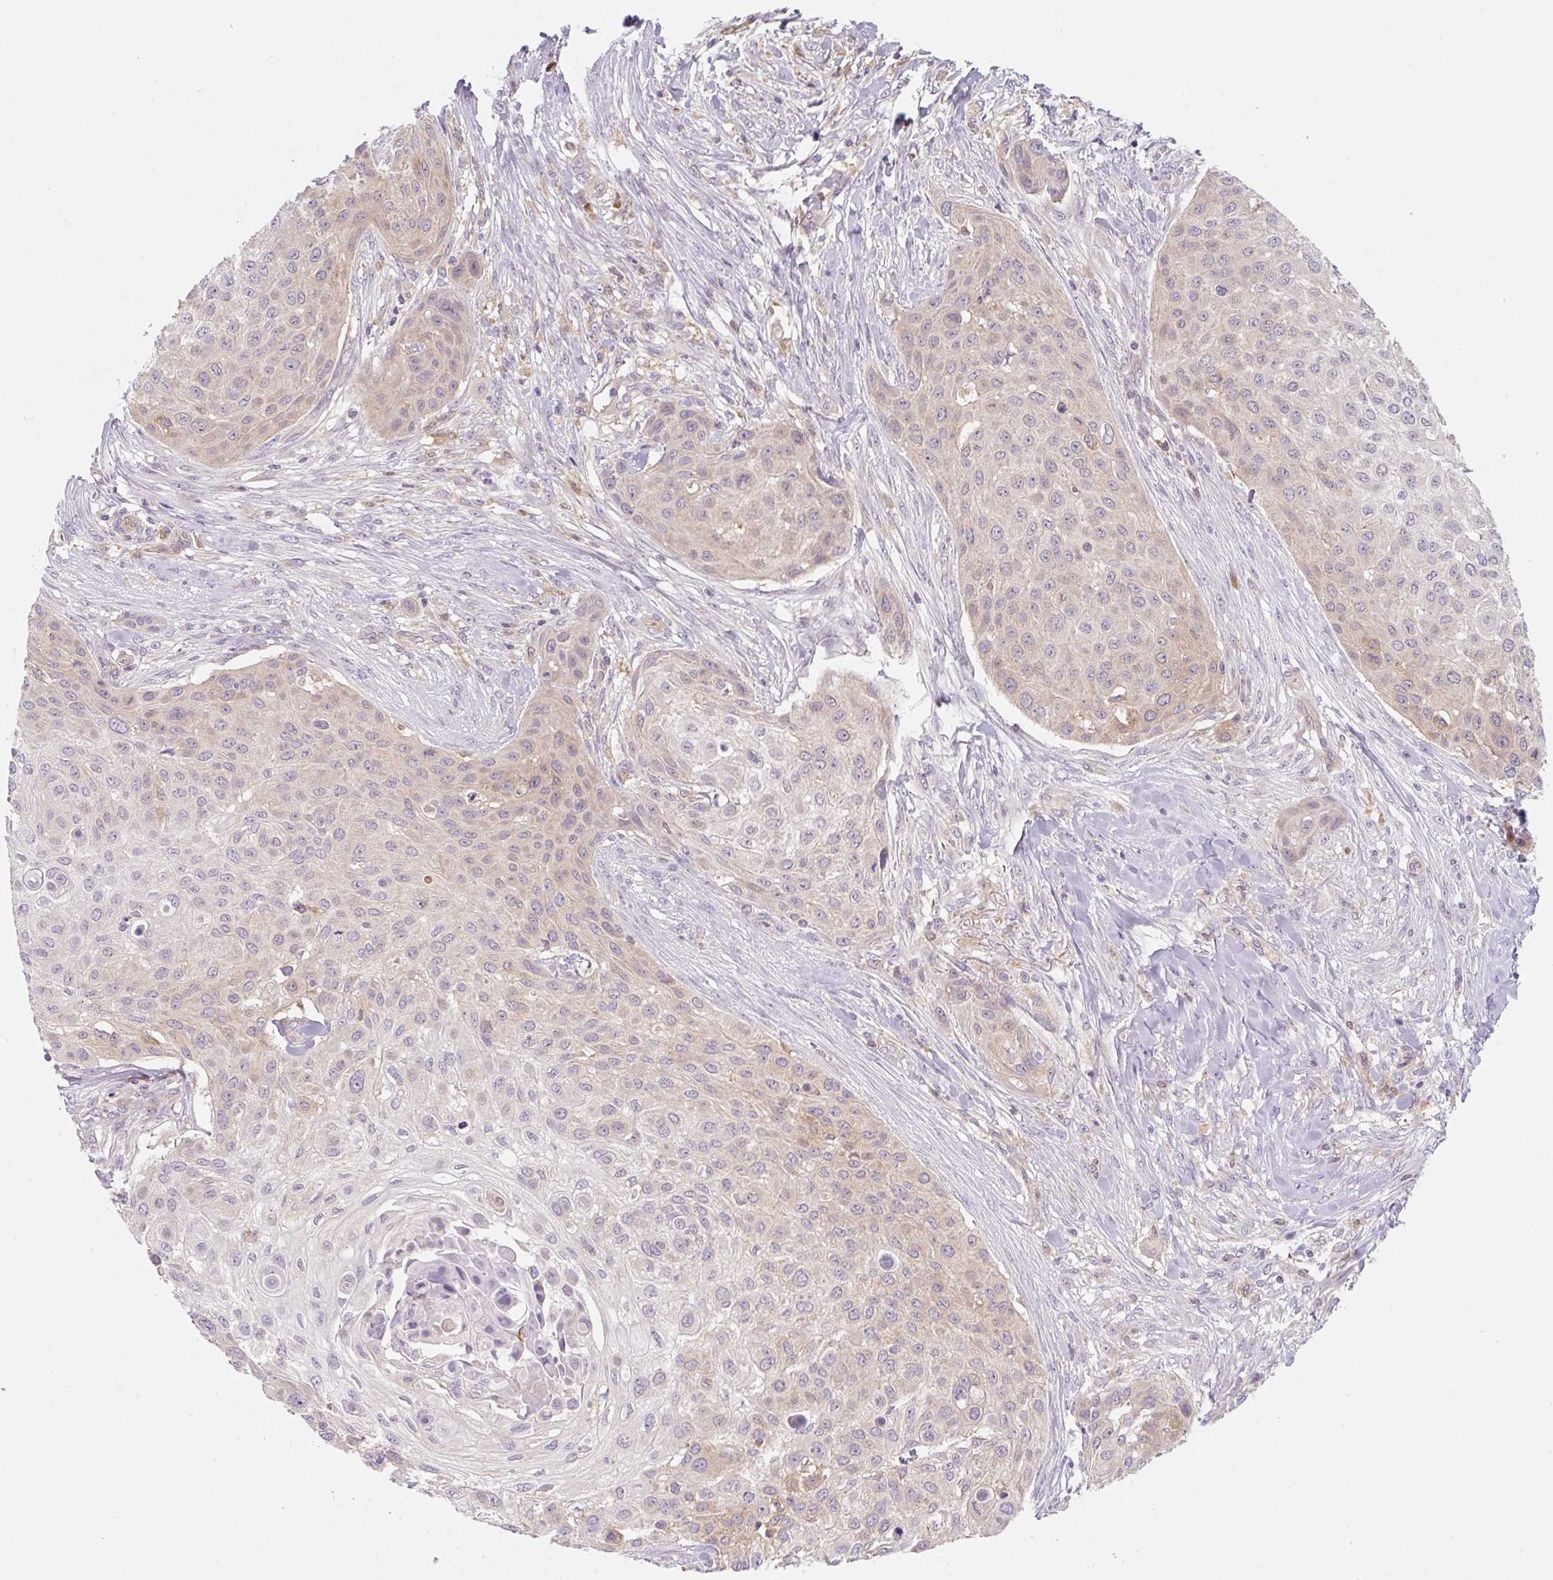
{"staining": {"intensity": "weak", "quantity": "25%-75%", "location": "cytoplasmic/membranous"}, "tissue": "skin cancer", "cell_type": "Tumor cells", "image_type": "cancer", "snomed": [{"axis": "morphology", "description": "Squamous cell carcinoma, NOS"}, {"axis": "topography", "description": "Skin"}], "caption": "A brown stain shows weak cytoplasmic/membranous positivity of a protein in human skin squamous cell carcinoma tumor cells.", "gene": "OMA1", "patient": {"sex": "female", "age": 87}}